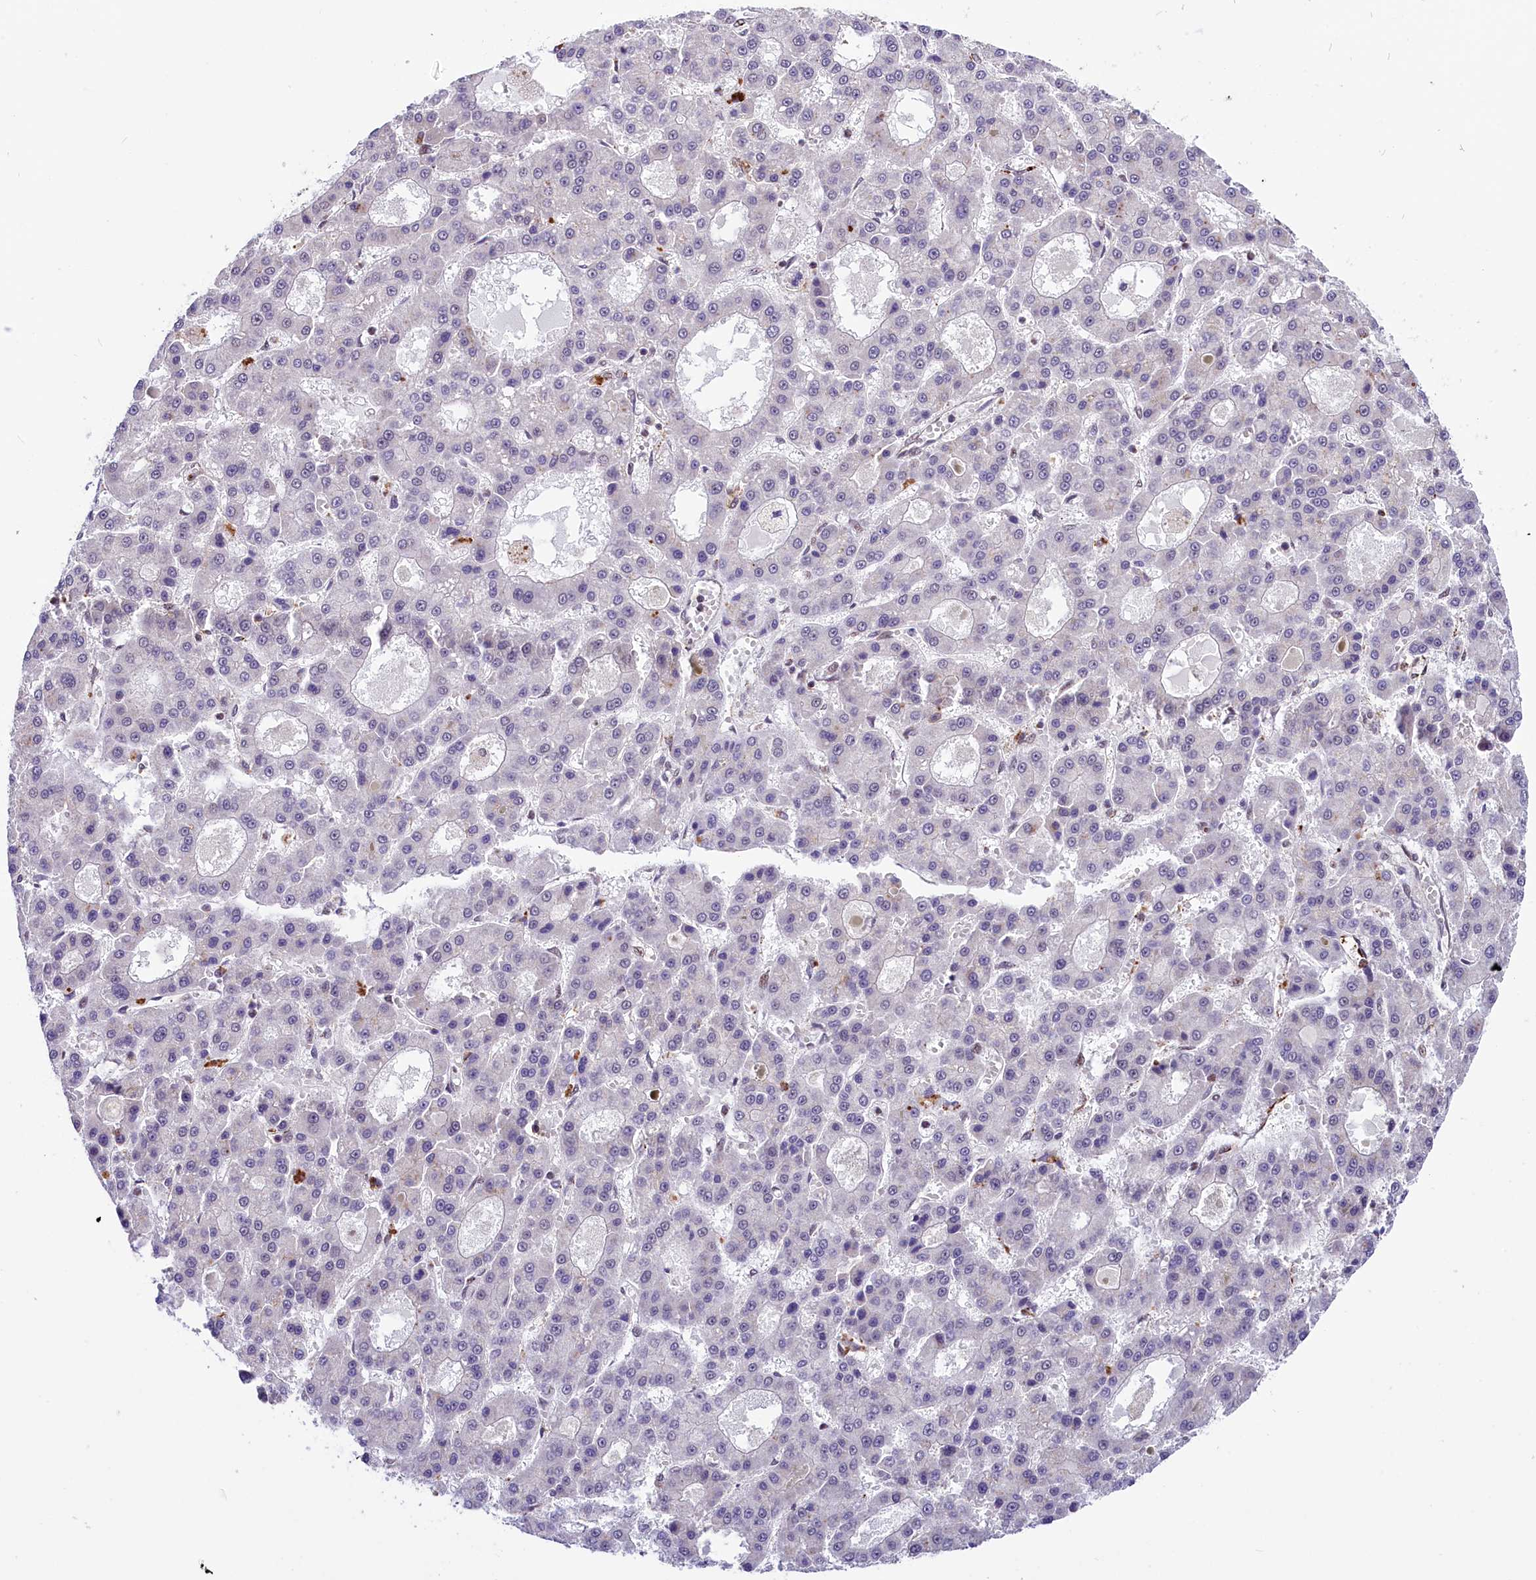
{"staining": {"intensity": "negative", "quantity": "none", "location": "none"}, "tissue": "liver cancer", "cell_type": "Tumor cells", "image_type": "cancer", "snomed": [{"axis": "morphology", "description": "Carcinoma, Hepatocellular, NOS"}, {"axis": "topography", "description": "Liver"}], "caption": "Human liver cancer (hepatocellular carcinoma) stained for a protein using IHC exhibits no staining in tumor cells.", "gene": "MRPL54", "patient": {"sex": "male", "age": 70}}